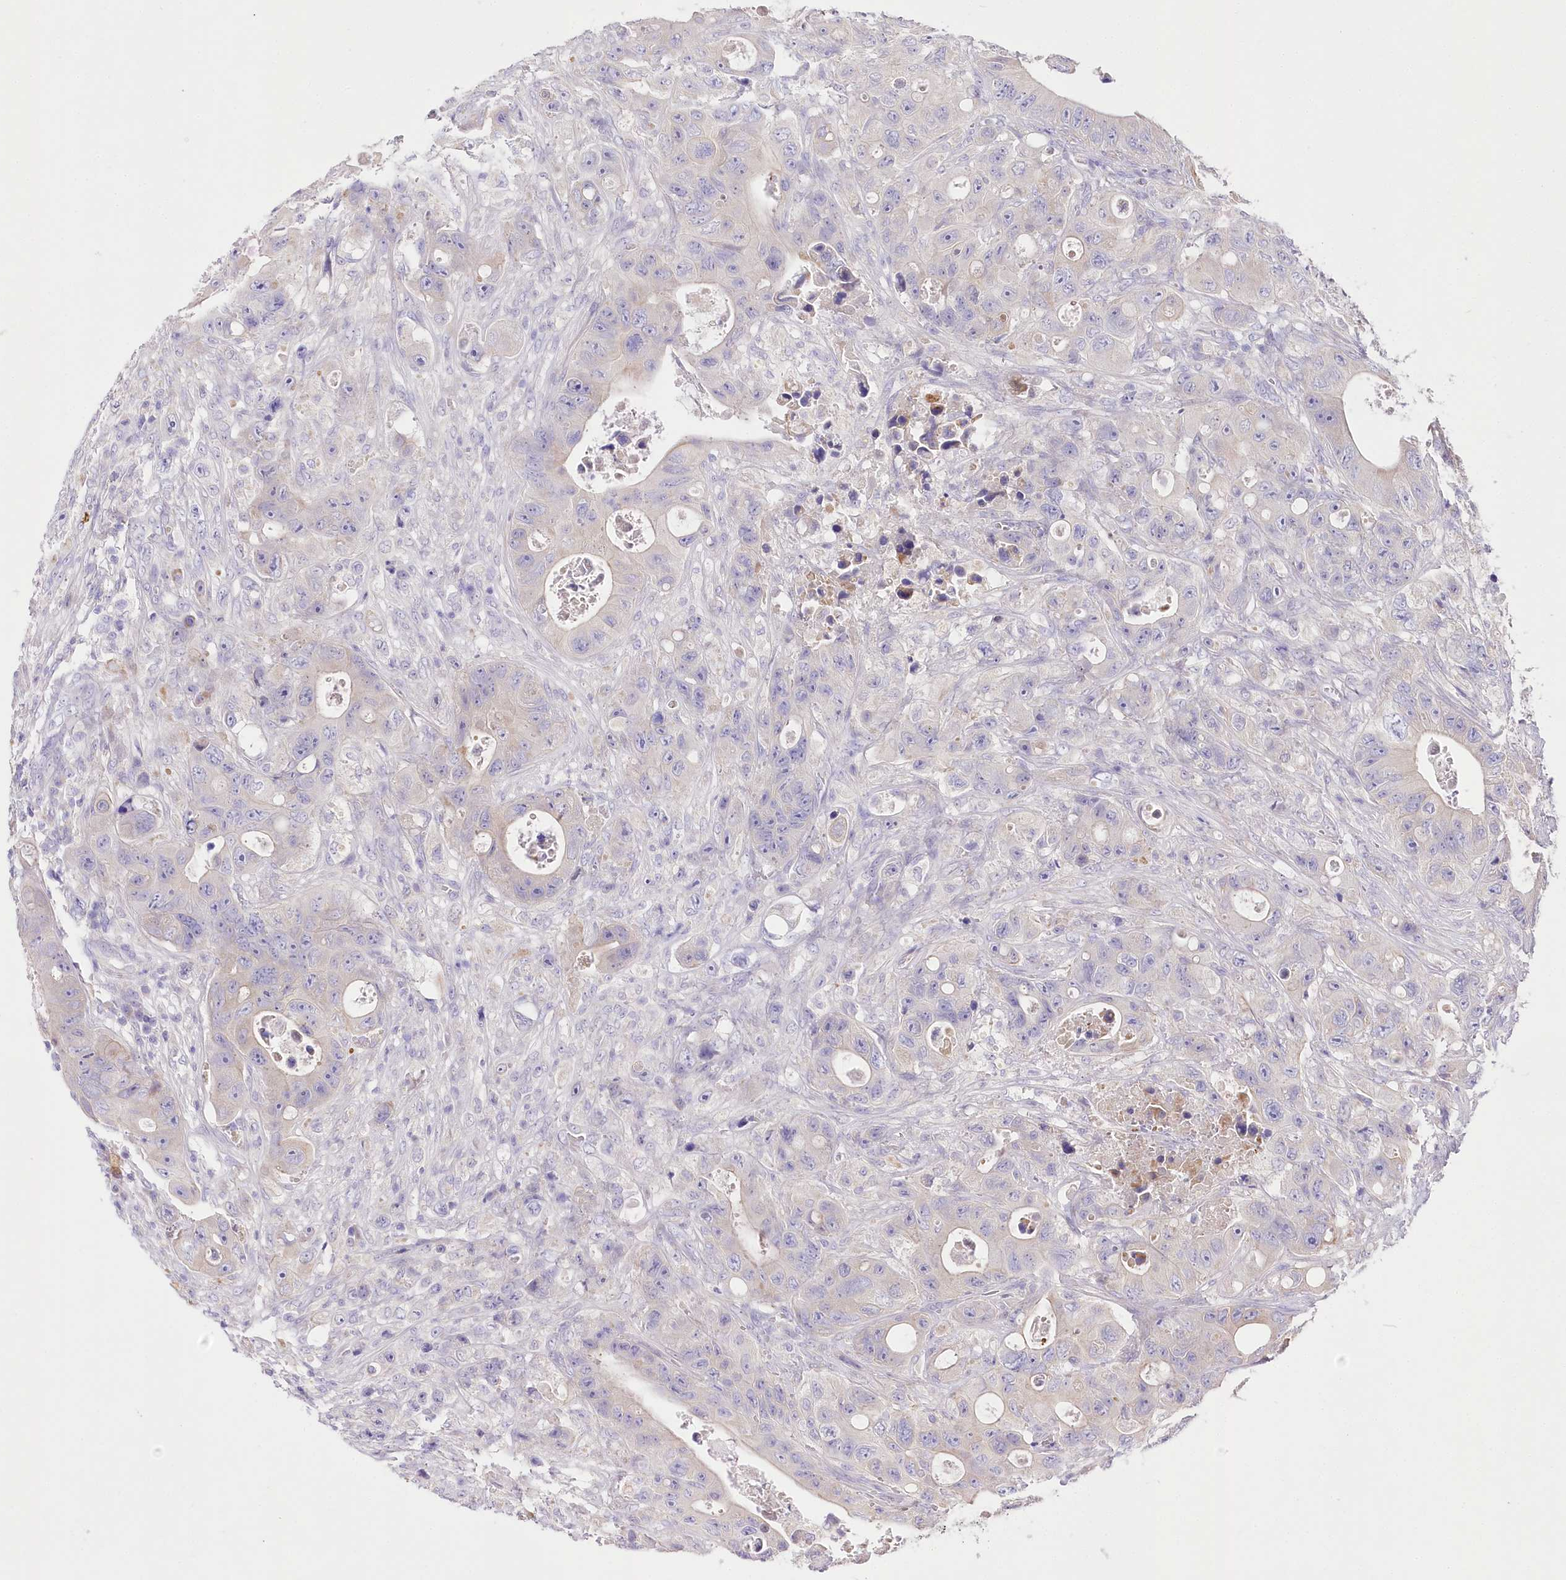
{"staining": {"intensity": "negative", "quantity": "none", "location": "none"}, "tissue": "colorectal cancer", "cell_type": "Tumor cells", "image_type": "cancer", "snomed": [{"axis": "morphology", "description": "Adenocarcinoma, NOS"}, {"axis": "topography", "description": "Colon"}], "caption": "Immunohistochemical staining of human colorectal cancer shows no significant positivity in tumor cells.", "gene": "LRRC14B", "patient": {"sex": "female", "age": 46}}